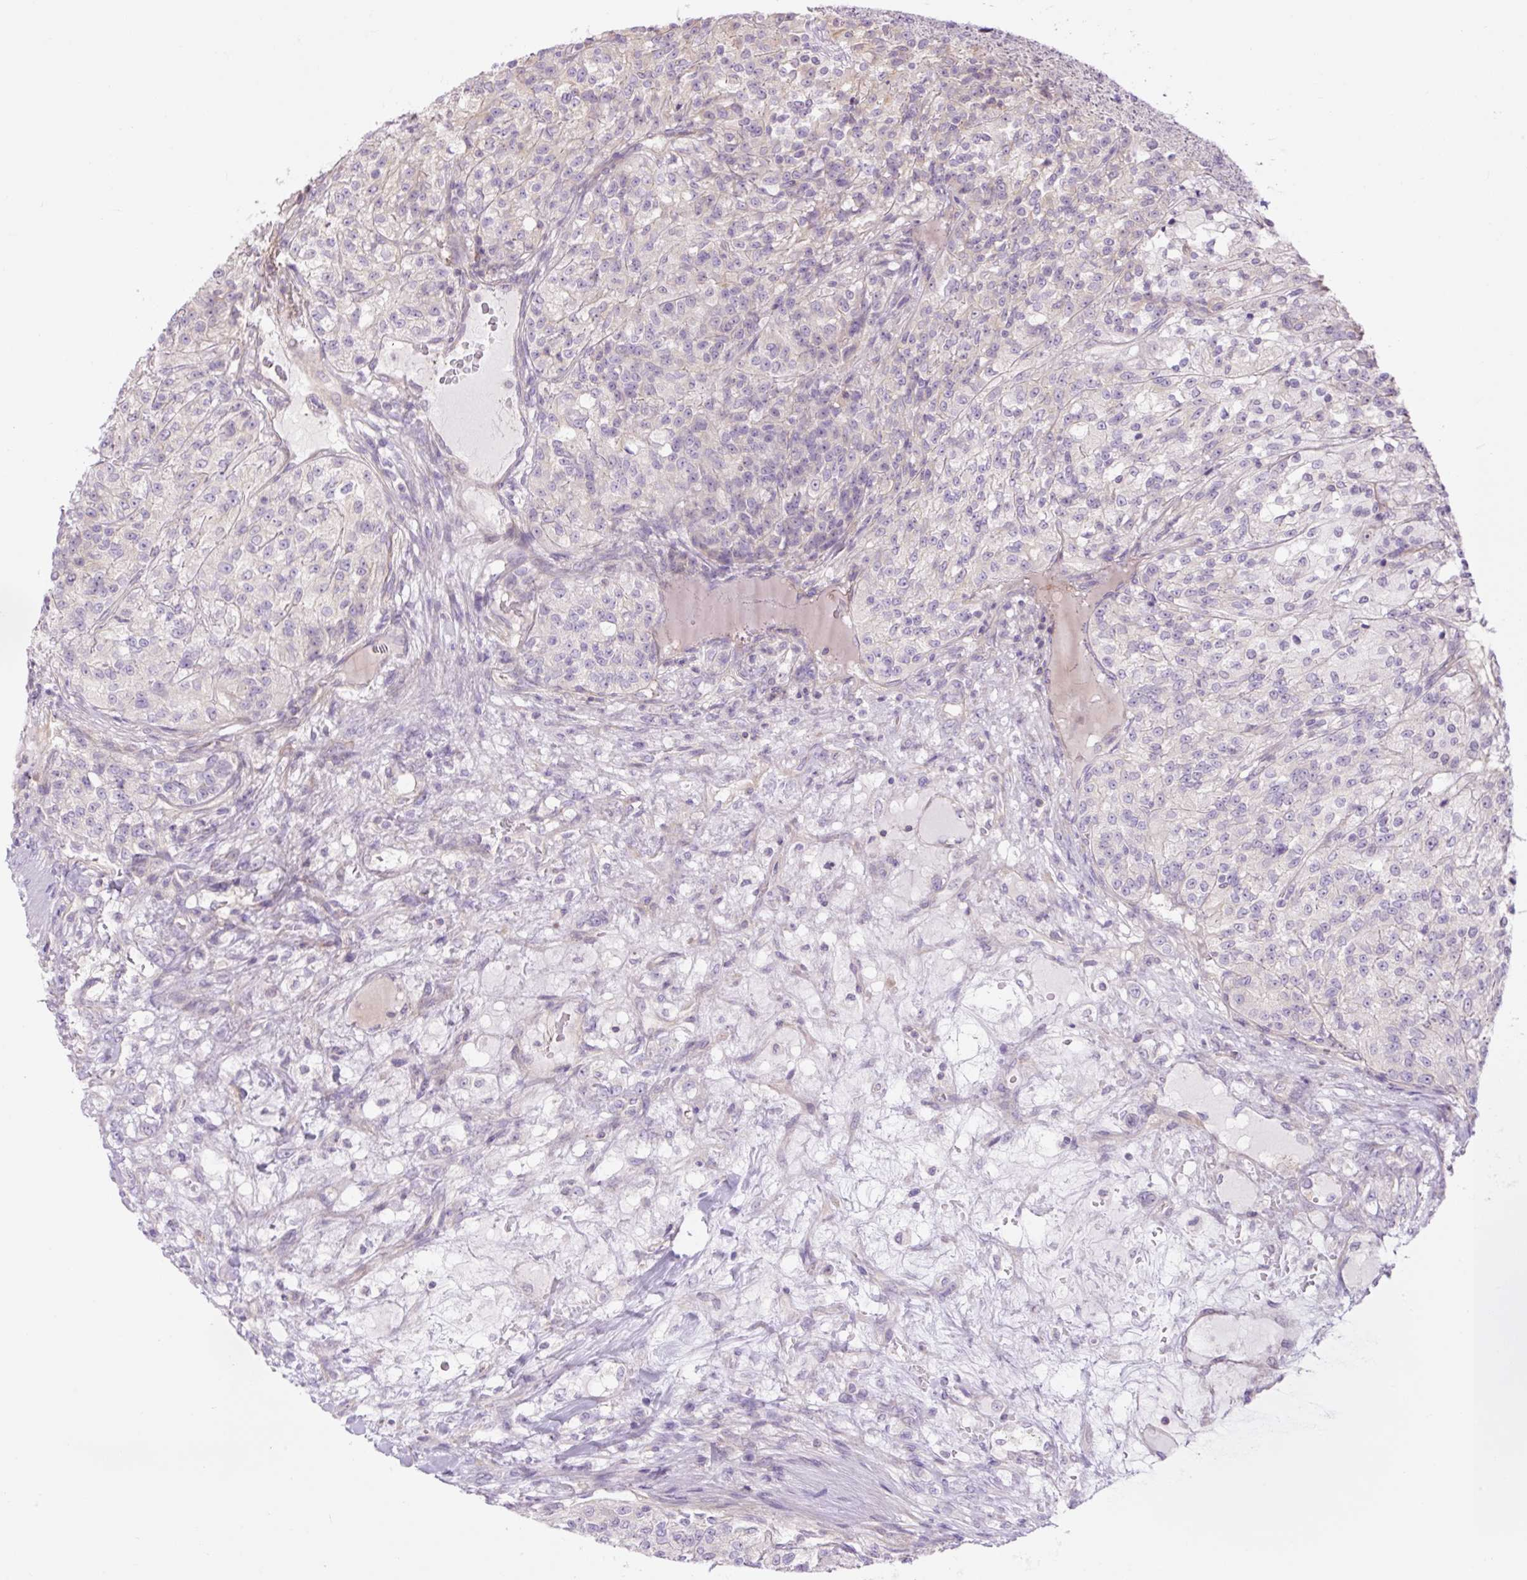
{"staining": {"intensity": "negative", "quantity": "none", "location": "none"}, "tissue": "renal cancer", "cell_type": "Tumor cells", "image_type": "cancer", "snomed": [{"axis": "morphology", "description": "Adenocarcinoma, NOS"}, {"axis": "topography", "description": "Kidney"}], "caption": "The IHC histopathology image has no significant staining in tumor cells of renal cancer (adenocarcinoma) tissue.", "gene": "GRID2", "patient": {"sex": "female", "age": 63}}